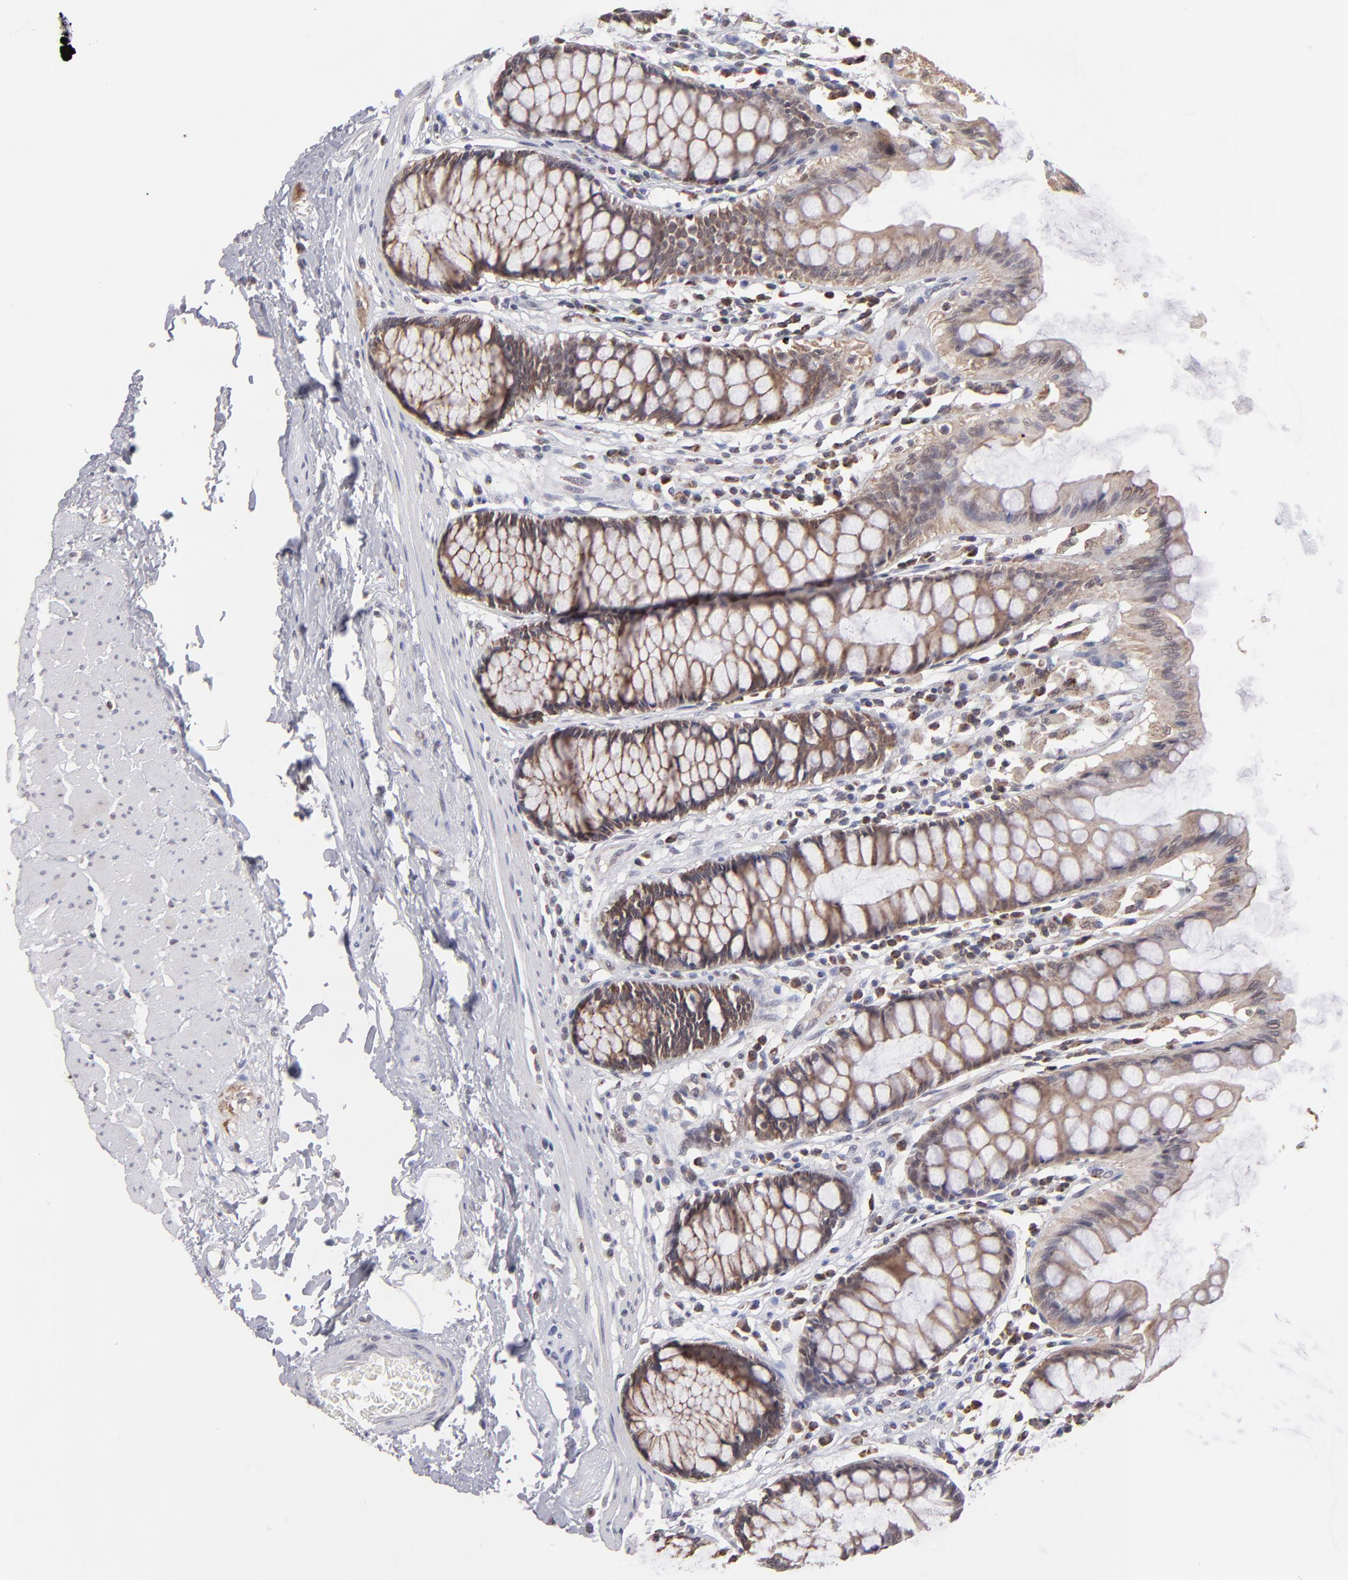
{"staining": {"intensity": "moderate", "quantity": ">75%", "location": "cytoplasmic/membranous"}, "tissue": "rectum", "cell_type": "Glandular cells", "image_type": "normal", "snomed": [{"axis": "morphology", "description": "Normal tissue, NOS"}, {"axis": "topography", "description": "Rectum"}], "caption": "Immunohistochemical staining of normal rectum shows medium levels of moderate cytoplasmic/membranous staining in approximately >75% of glandular cells. The staining was performed using DAB, with brown indicating positive protein expression. Nuclei are stained blue with hematoxylin.", "gene": "SLC15A1", "patient": {"sex": "male", "age": 77}}